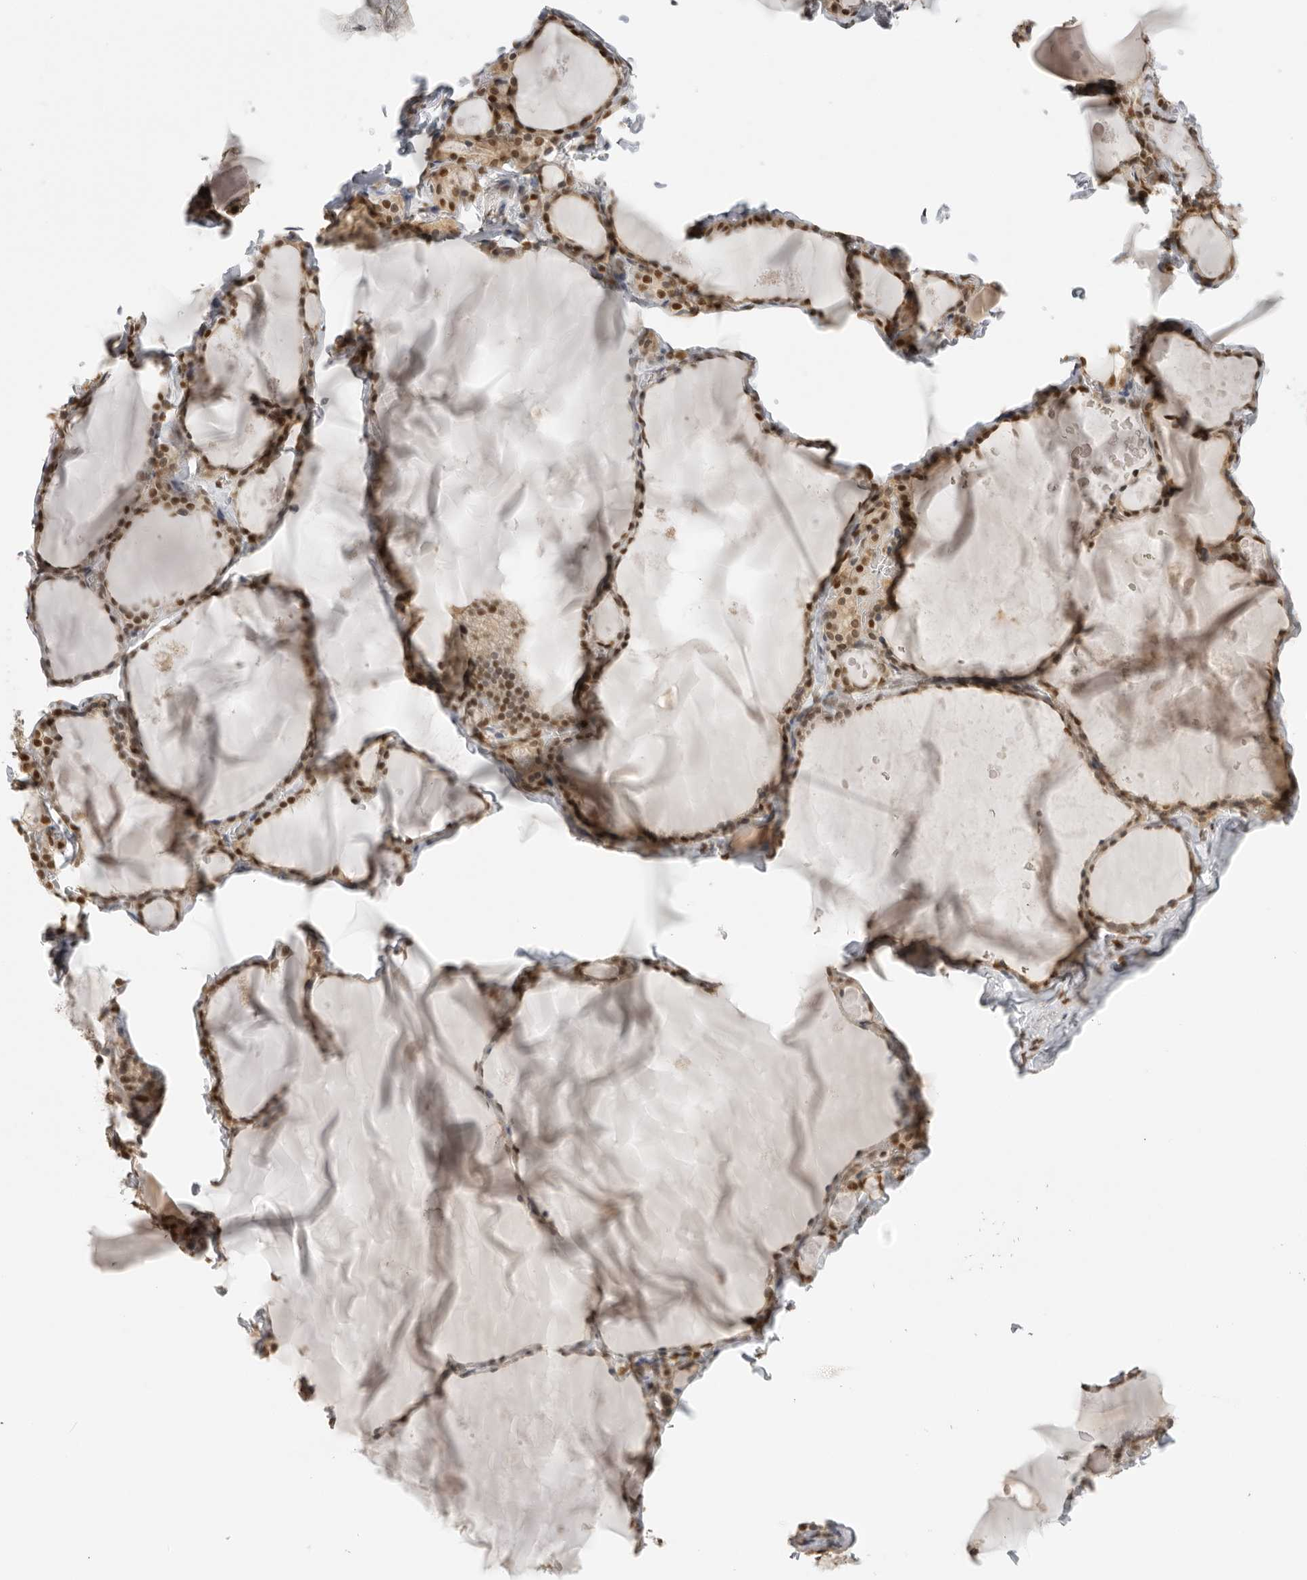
{"staining": {"intensity": "strong", "quantity": ">75%", "location": "nuclear"}, "tissue": "thyroid gland", "cell_type": "Glandular cells", "image_type": "normal", "snomed": [{"axis": "morphology", "description": "Normal tissue, NOS"}, {"axis": "topography", "description": "Thyroid gland"}], "caption": "The photomicrograph reveals a brown stain indicating the presence of a protein in the nuclear of glandular cells in thyroid gland.", "gene": "RPA2", "patient": {"sex": "male", "age": 56}}